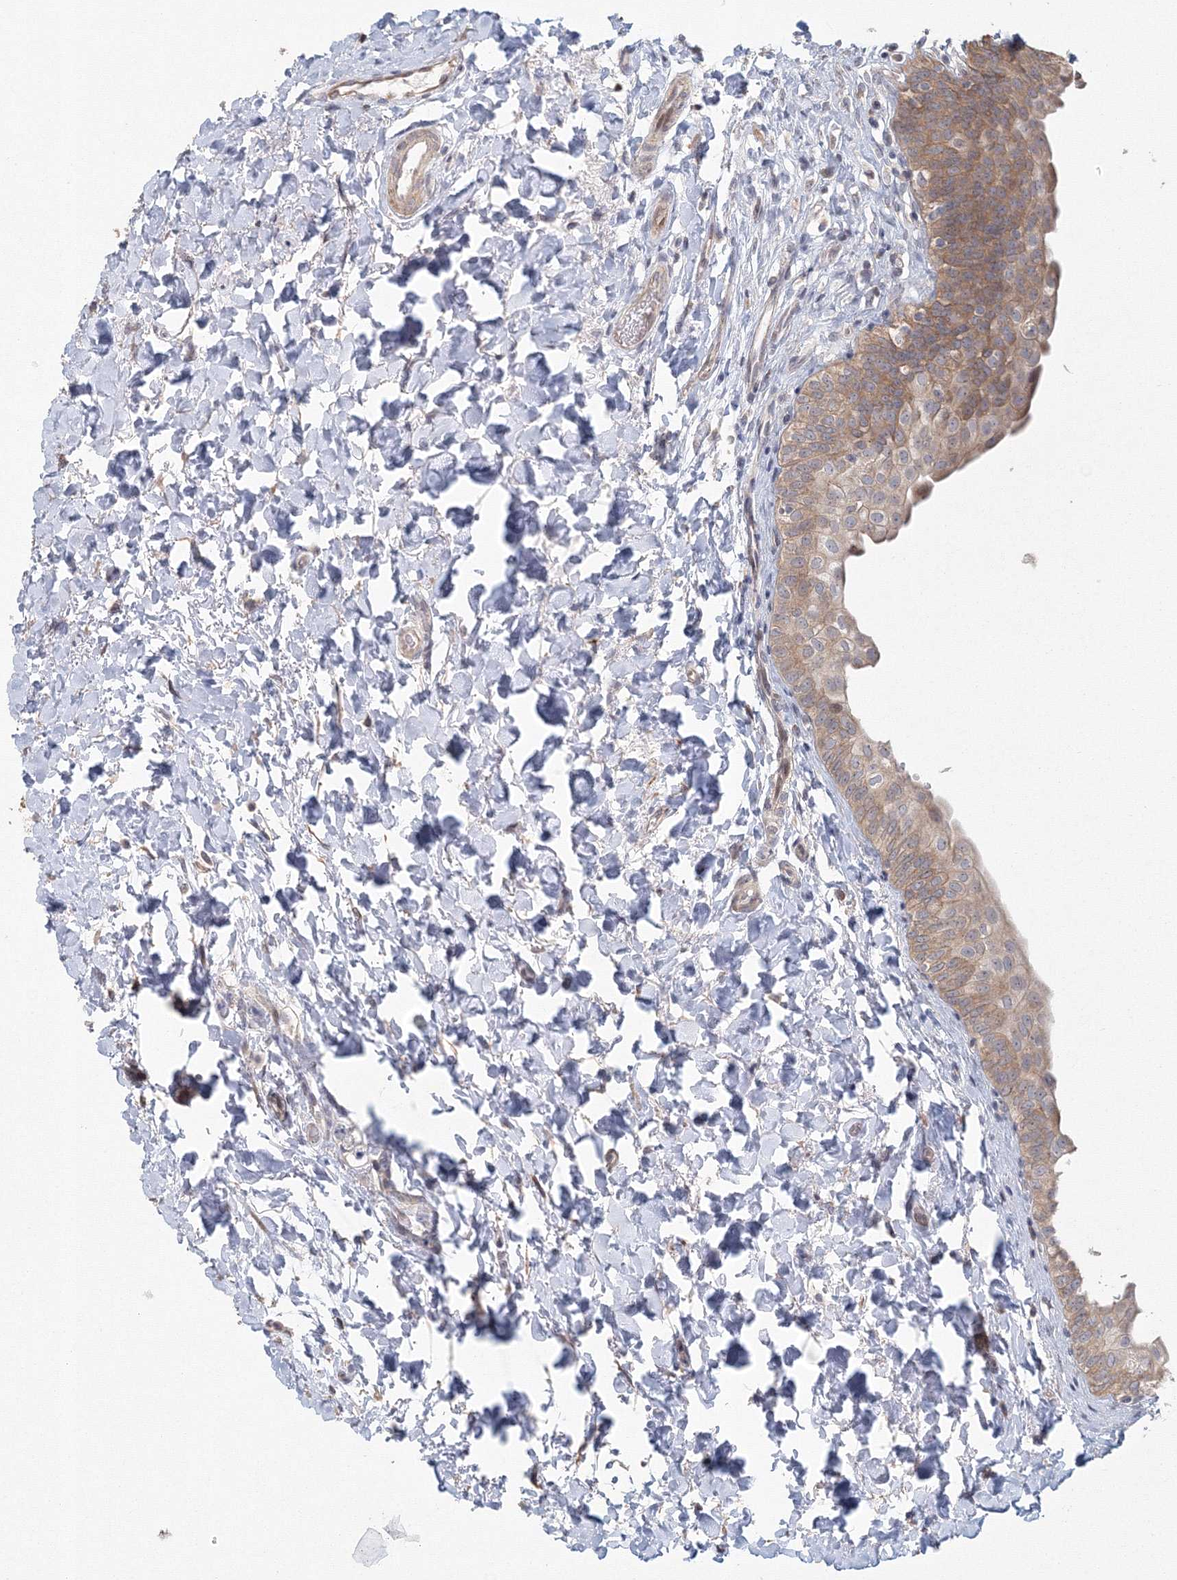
{"staining": {"intensity": "moderate", "quantity": "25%-75%", "location": "cytoplasmic/membranous,nuclear"}, "tissue": "urinary bladder", "cell_type": "Urothelial cells", "image_type": "normal", "snomed": [{"axis": "morphology", "description": "Normal tissue, NOS"}, {"axis": "topography", "description": "Urinary bladder"}], "caption": "Urinary bladder stained with a brown dye displays moderate cytoplasmic/membranous,nuclear positive positivity in about 25%-75% of urothelial cells.", "gene": "TACC2", "patient": {"sex": "male", "age": 83}}